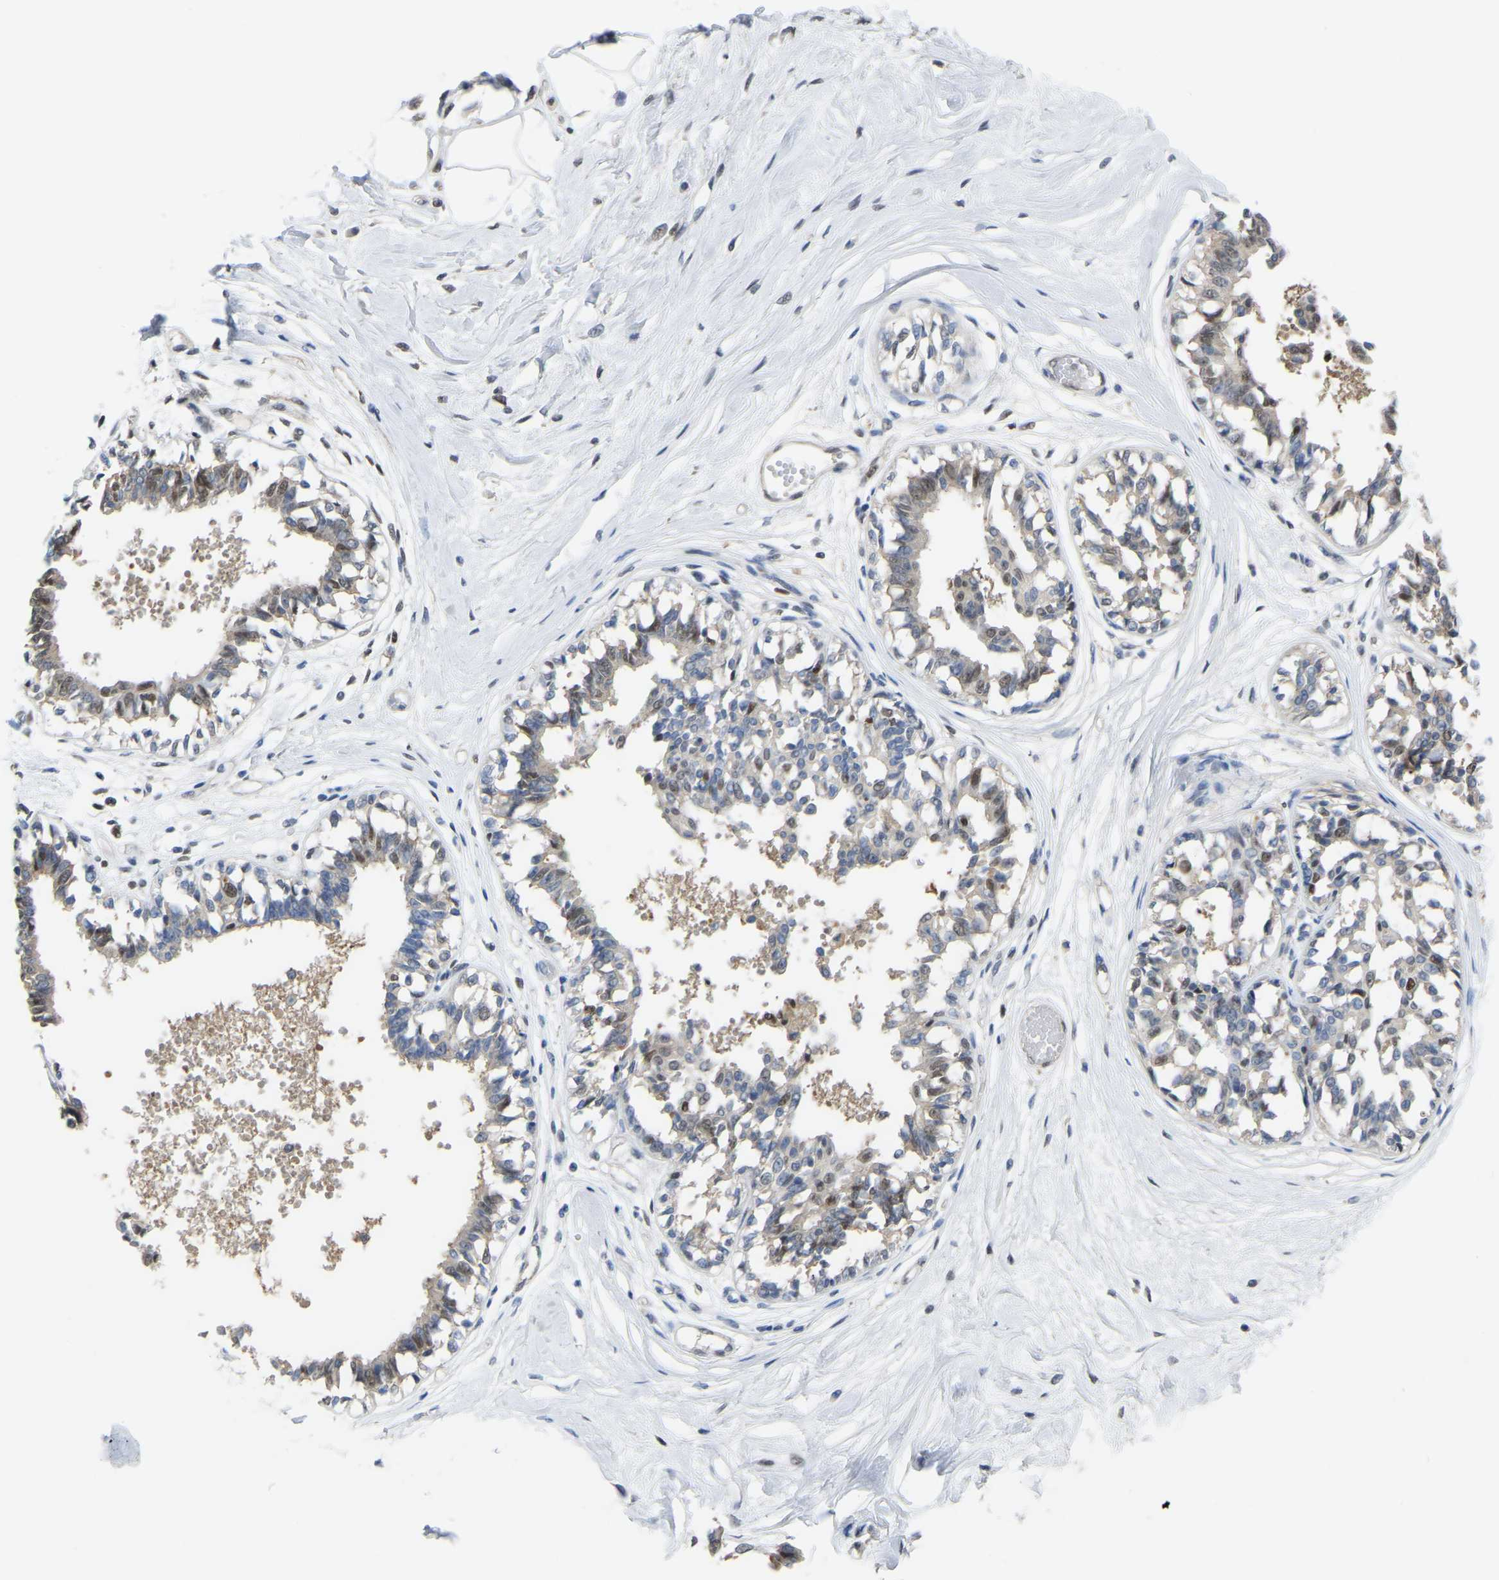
{"staining": {"intensity": "negative", "quantity": "none", "location": "none"}, "tissue": "breast", "cell_type": "Adipocytes", "image_type": "normal", "snomed": [{"axis": "morphology", "description": "Normal tissue, NOS"}, {"axis": "topography", "description": "Breast"}], "caption": "This image is of normal breast stained with IHC to label a protein in brown with the nuclei are counter-stained blue. There is no expression in adipocytes. (Brightfield microscopy of DAB immunohistochemistry (IHC) at high magnification).", "gene": "KLRG2", "patient": {"sex": "female", "age": 45}}